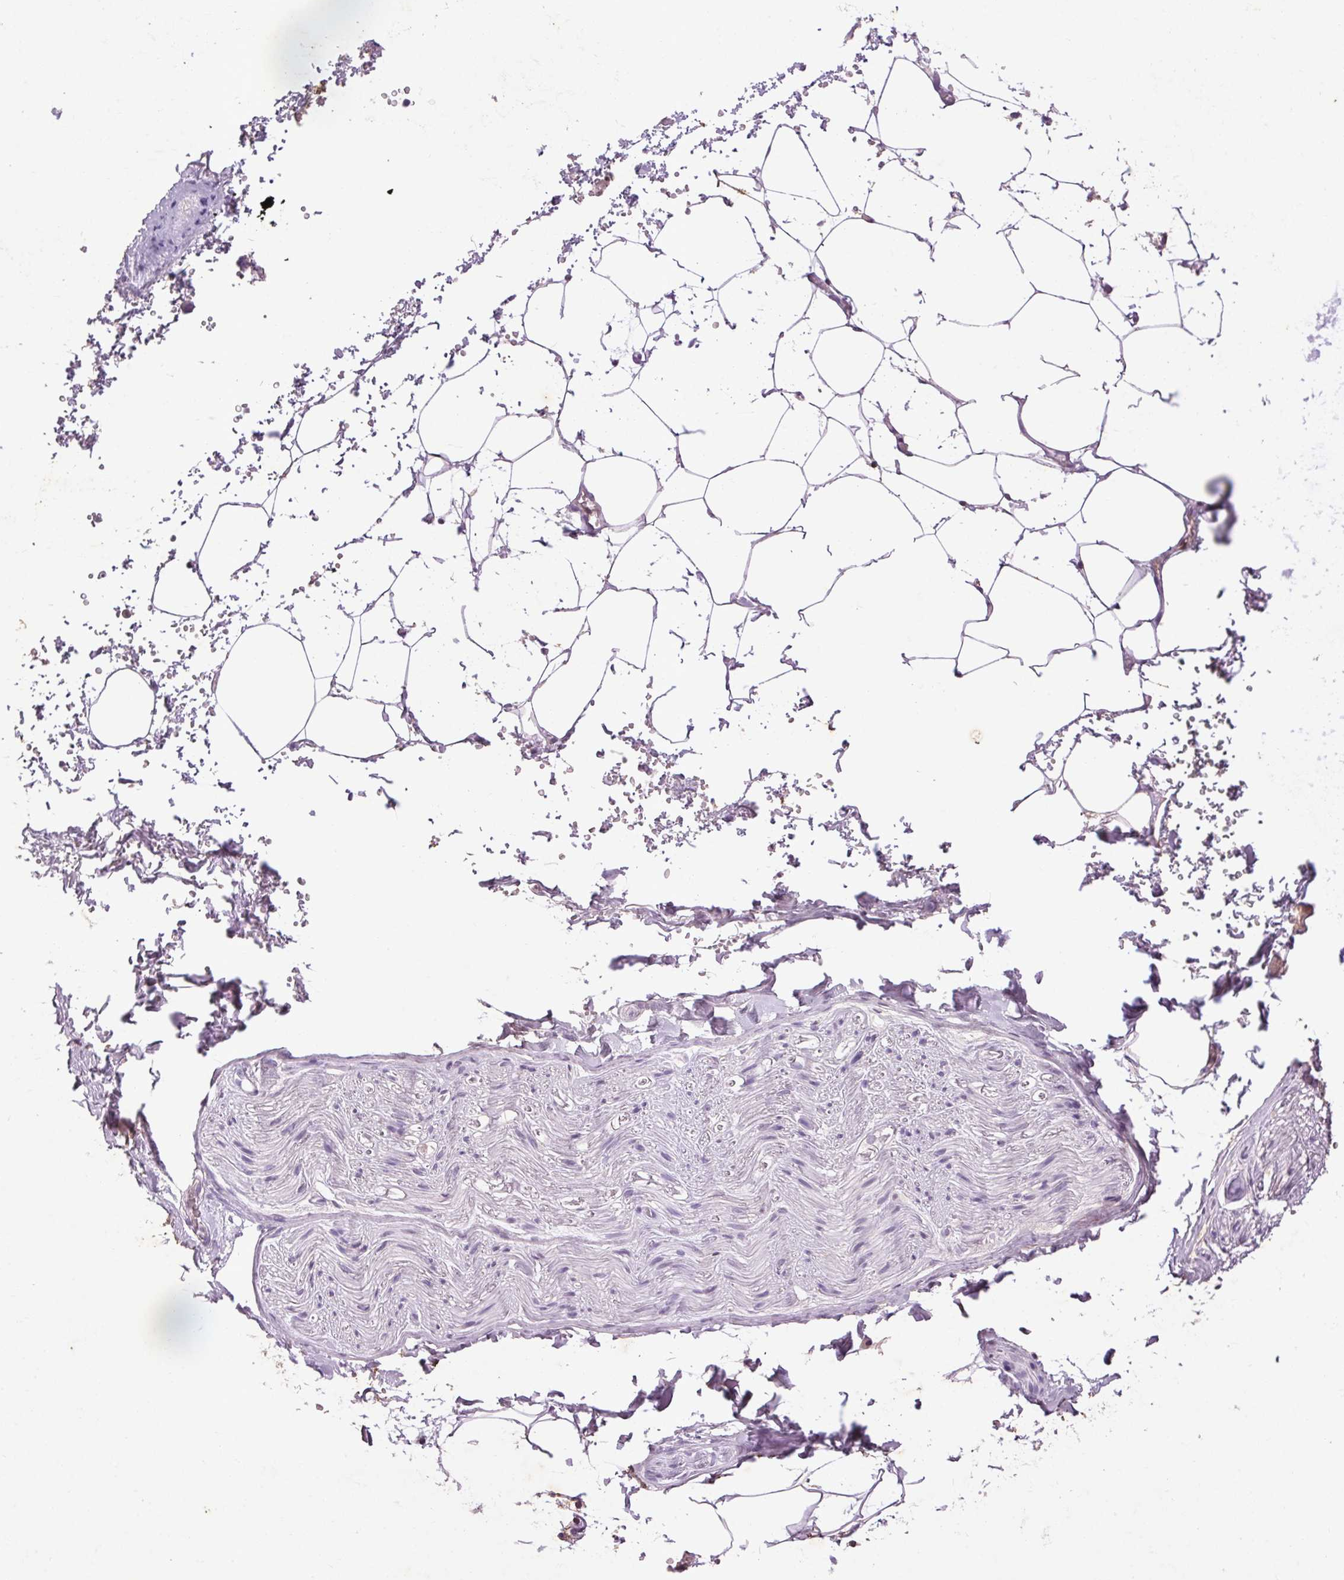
{"staining": {"intensity": "negative", "quantity": "none", "location": "none"}, "tissue": "adipose tissue", "cell_type": "Adipocytes", "image_type": "normal", "snomed": [{"axis": "morphology", "description": "Normal tissue, NOS"}, {"axis": "topography", "description": "Prostate"}, {"axis": "topography", "description": "Peripheral nerve tissue"}], "caption": "Immunohistochemical staining of benign human adipose tissue demonstrates no significant staining in adipocytes. (Brightfield microscopy of DAB IHC at high magnification).", "gene": "FNDC7", "patient": {"sex": "male", "age": 55}}